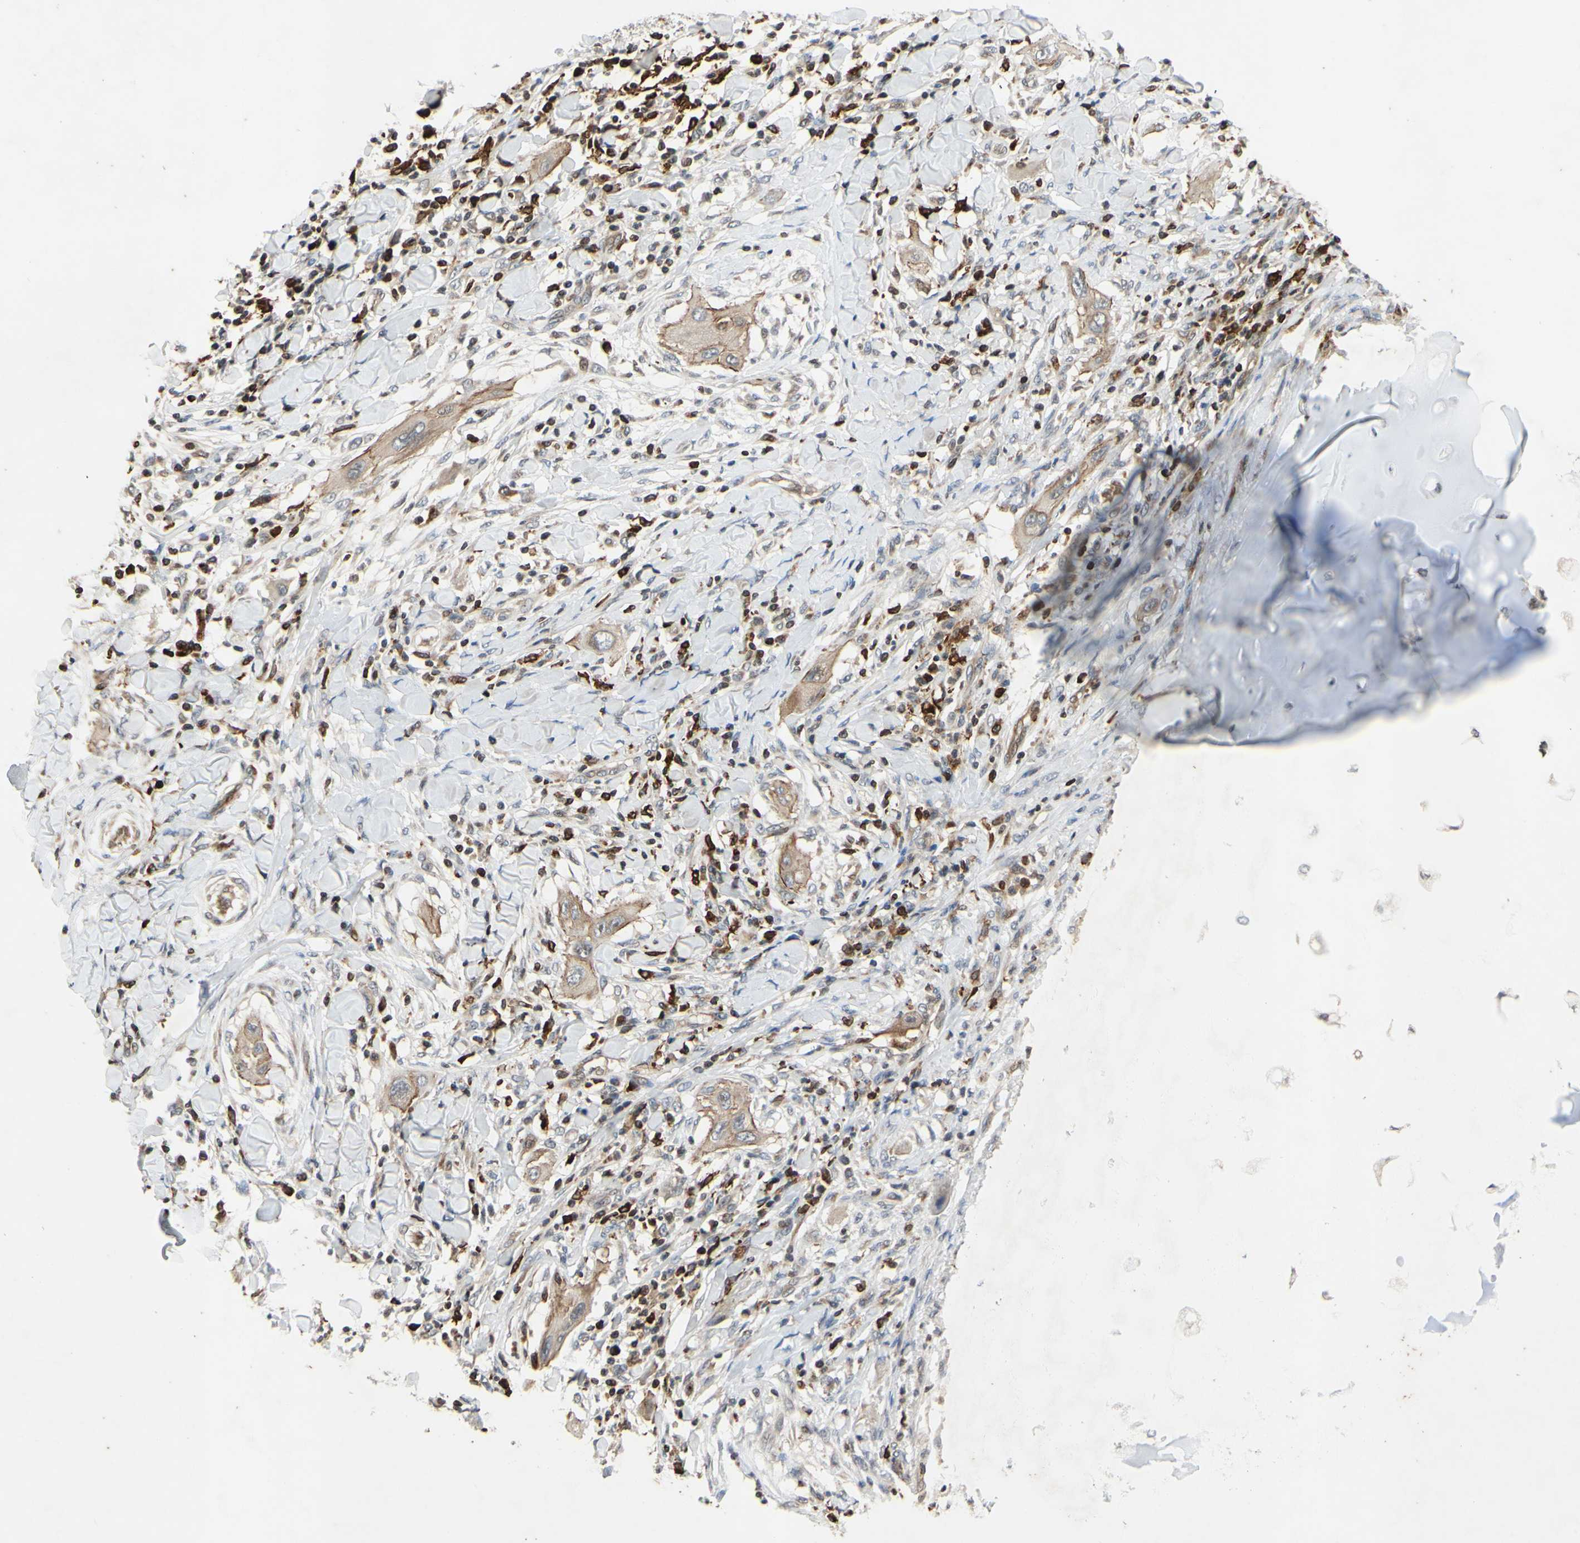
{"staining": {"intensity": "weak", "quantity": ">75%", "location": "cytoplasmic/membranous"}, "tissue": "lung cancer", "cell_type": "Tumor cells", "image_type": "cancer", "snomed": [{"axis": "morphology", "description": "Squamous cell carcinoma, NOS"}, {"axis": "topography", "description": "Lung"}], "caption": "Immunohistochemical staining of human lung cancer shows low levels of weak cytoplasmic/membranous protein staining in approximately >75% of tumor cells.", "gene": "PLXNA2", "patient": {"sex": "female", "age": 47}}